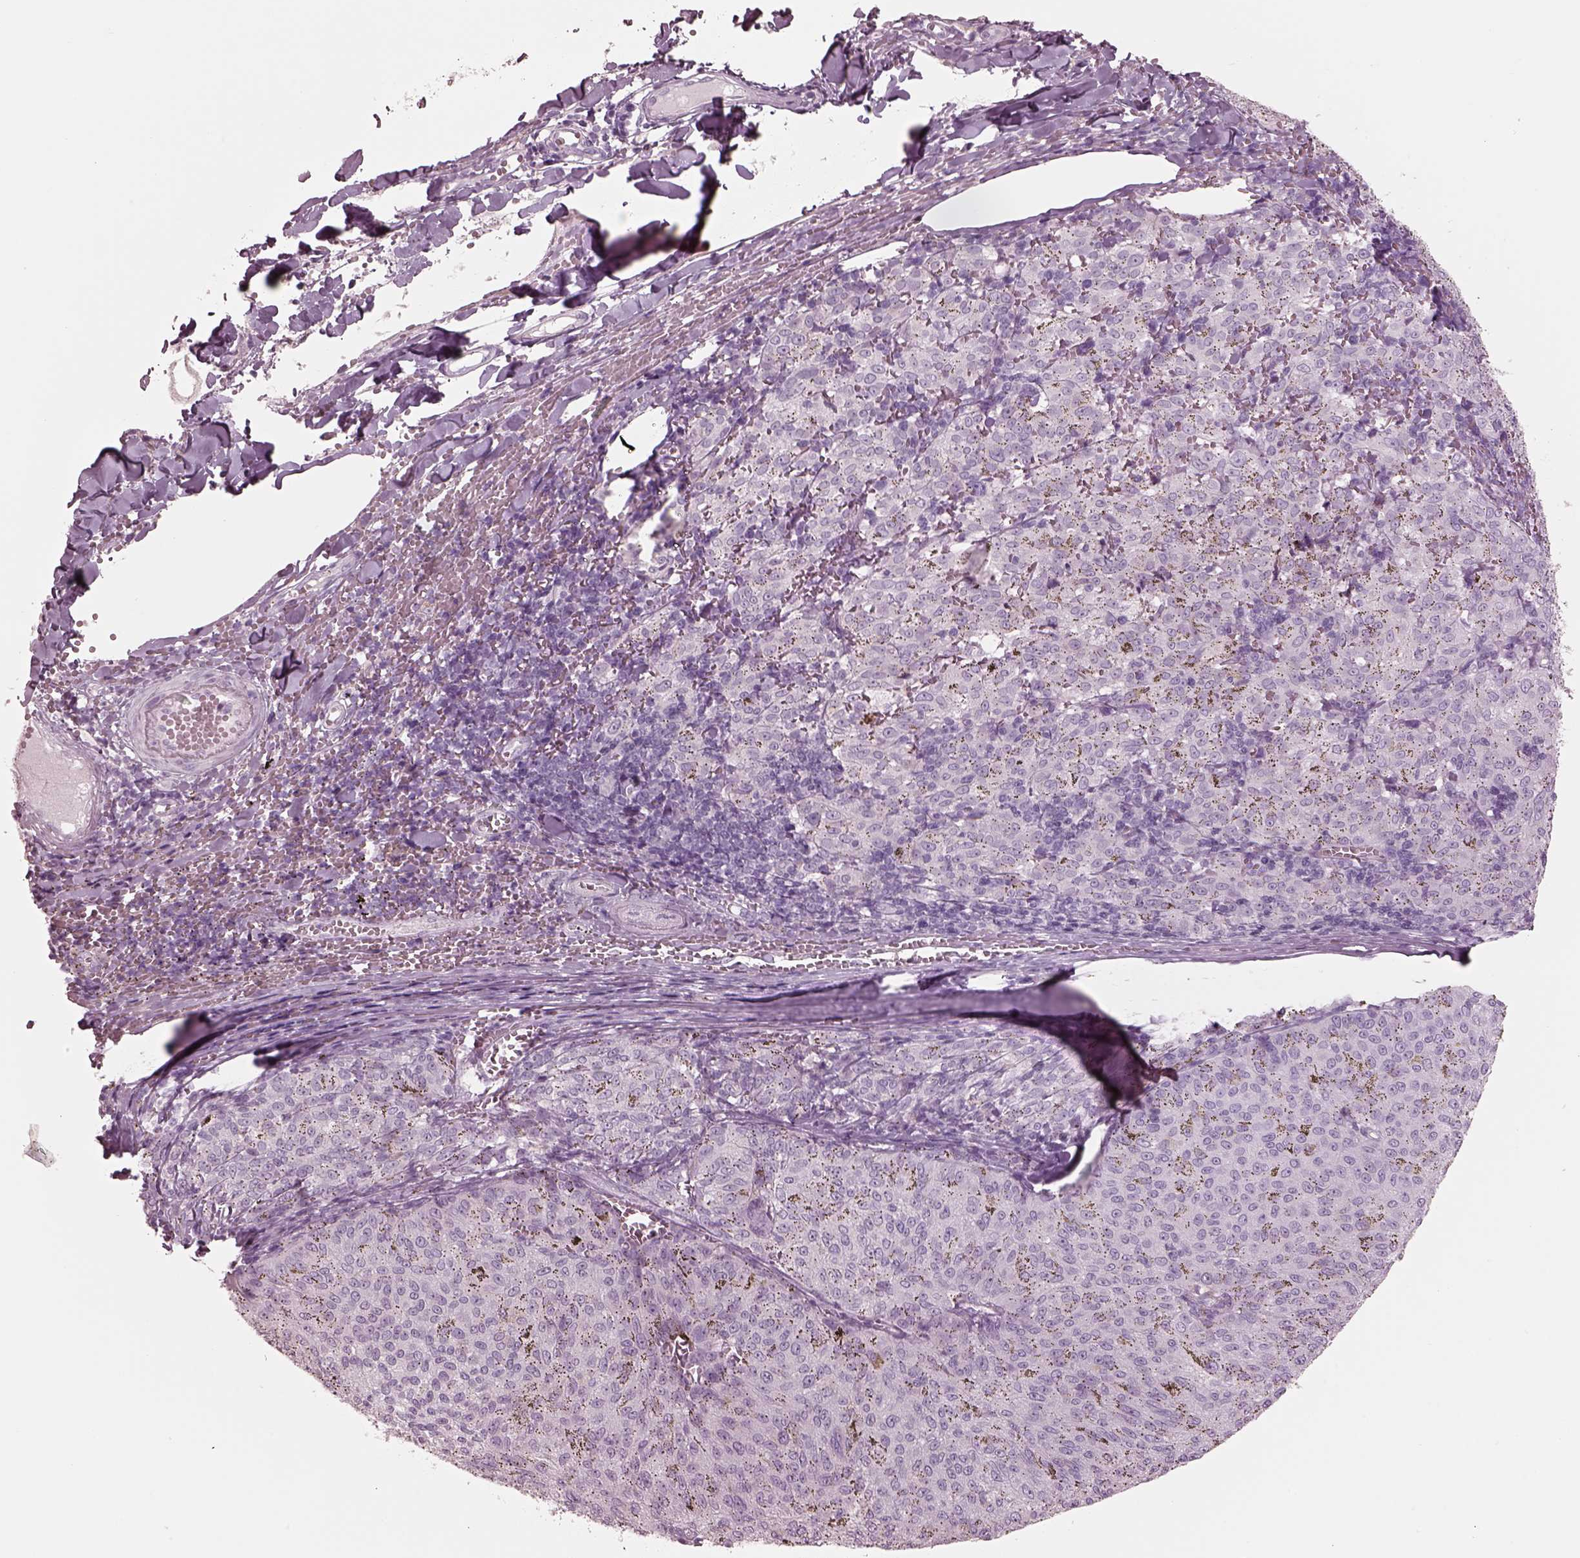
{"staining": {"intensity": "negative", "quantity": "none", "location": "none"}, "tissue": "melanoma", "cell_type": "Tumor cells", "image_type": "cancer", "snomed": [{"axis": "morphology", "description": "Malignant melanoma, NOS"}, {"axis": "topography", "description": "Skin"}], "caption": "Immunohistochemistry of human malignant melanoma displays no expression in tumor cells.", "gene": "KRTAP24-1", "patient": {"sex": "female", "age": 72}}